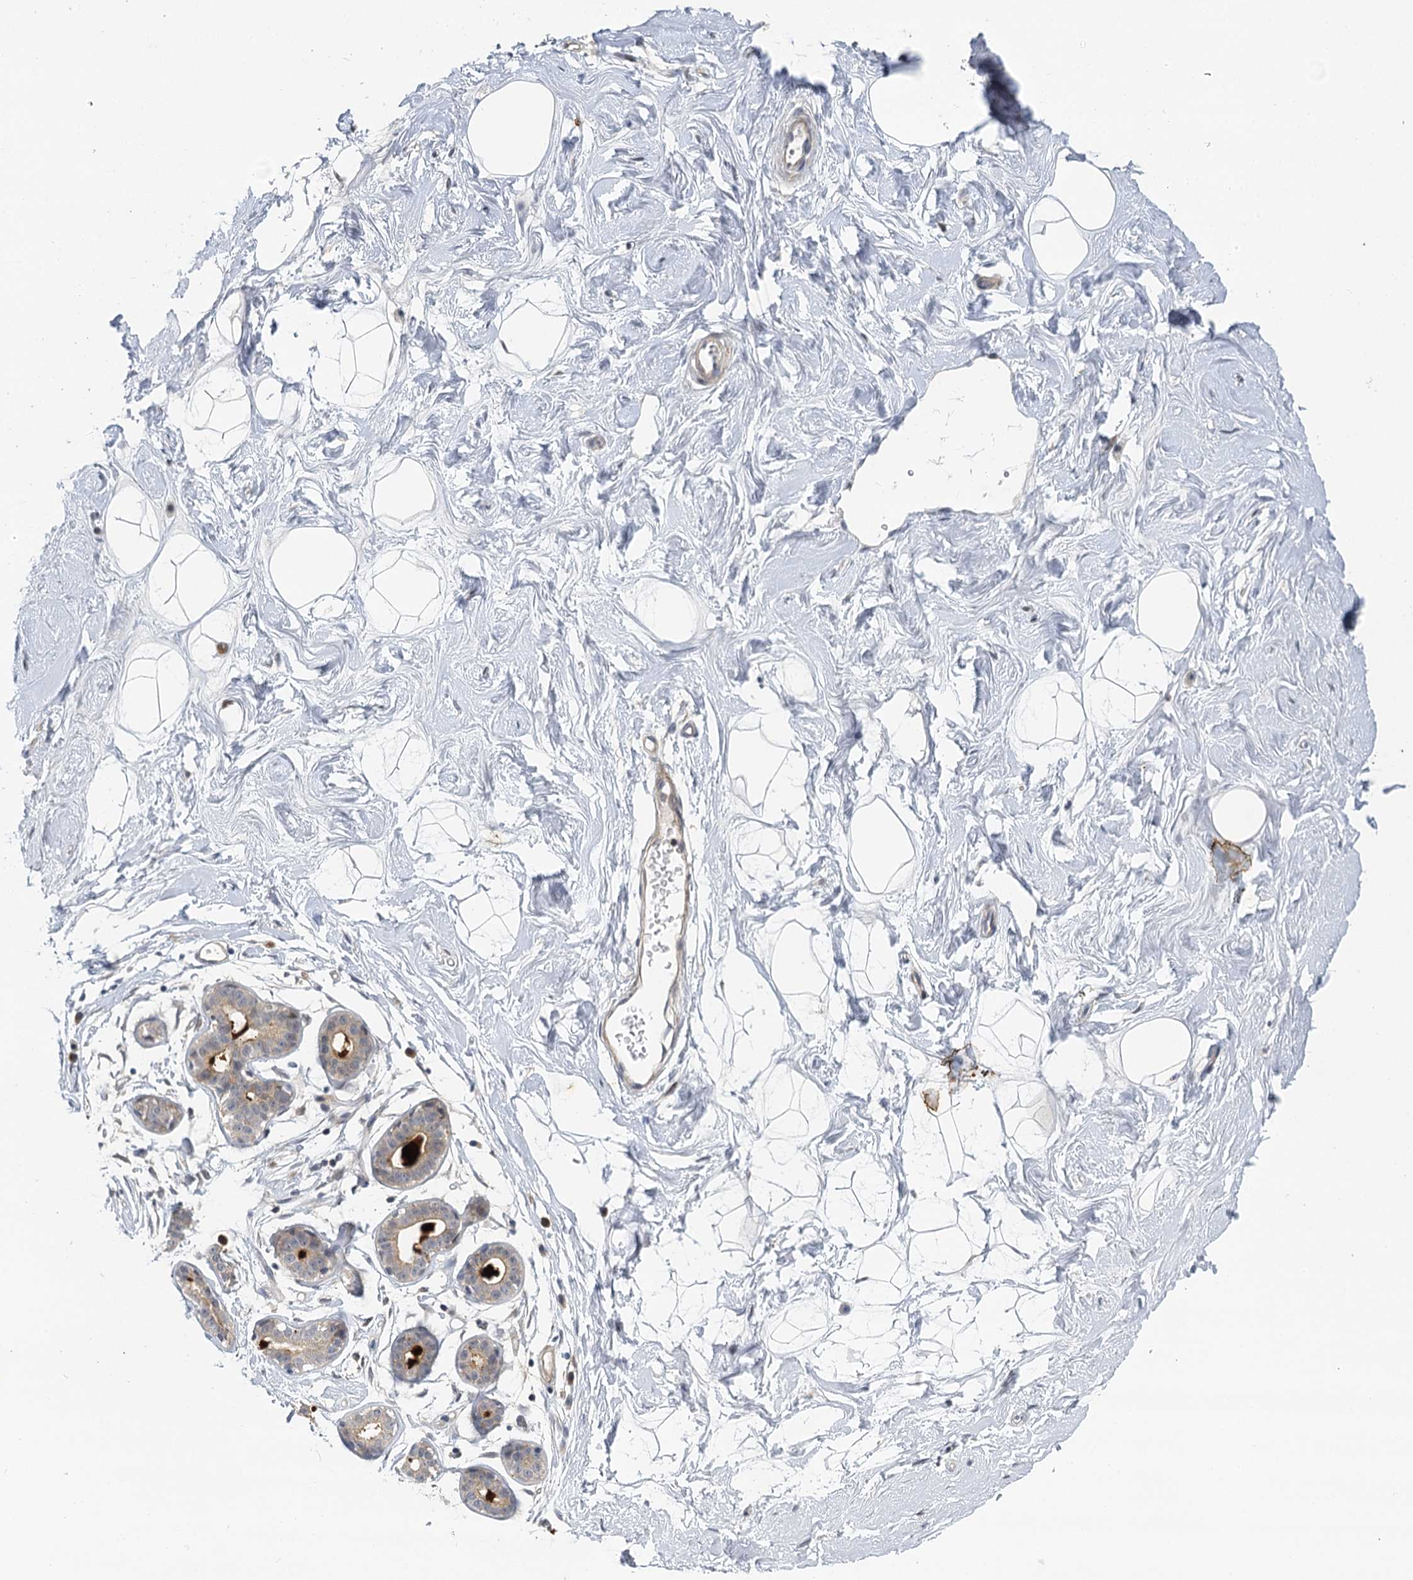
{"staining": {"intensity": "moderate", "quantity": "25%-75%", "location": "cytoplasmic/membranous"}, "tissue": "breast", "cell_type": "Adipocytes", "image_type": "normal", "snomed": [{"axis": "morphology", "description": "Normal tissue, NOS"}, {"axis": "morphology", "description": "Adenoma, NOS"}, {"axis": "topography", "description": "Breast"}], "caption": "Immunohistochemical staining of normal human breast exhibits moderate cytoplasmic/membranous protein expression in approximately 25%-75% of adipocytes. (DAB (3,3'-diaminobenzidine) IHC, brown staining for protein, blue staining for nuclei).", "gene": "IL11RA", "patient": {"sex": "female", "age": 23}}